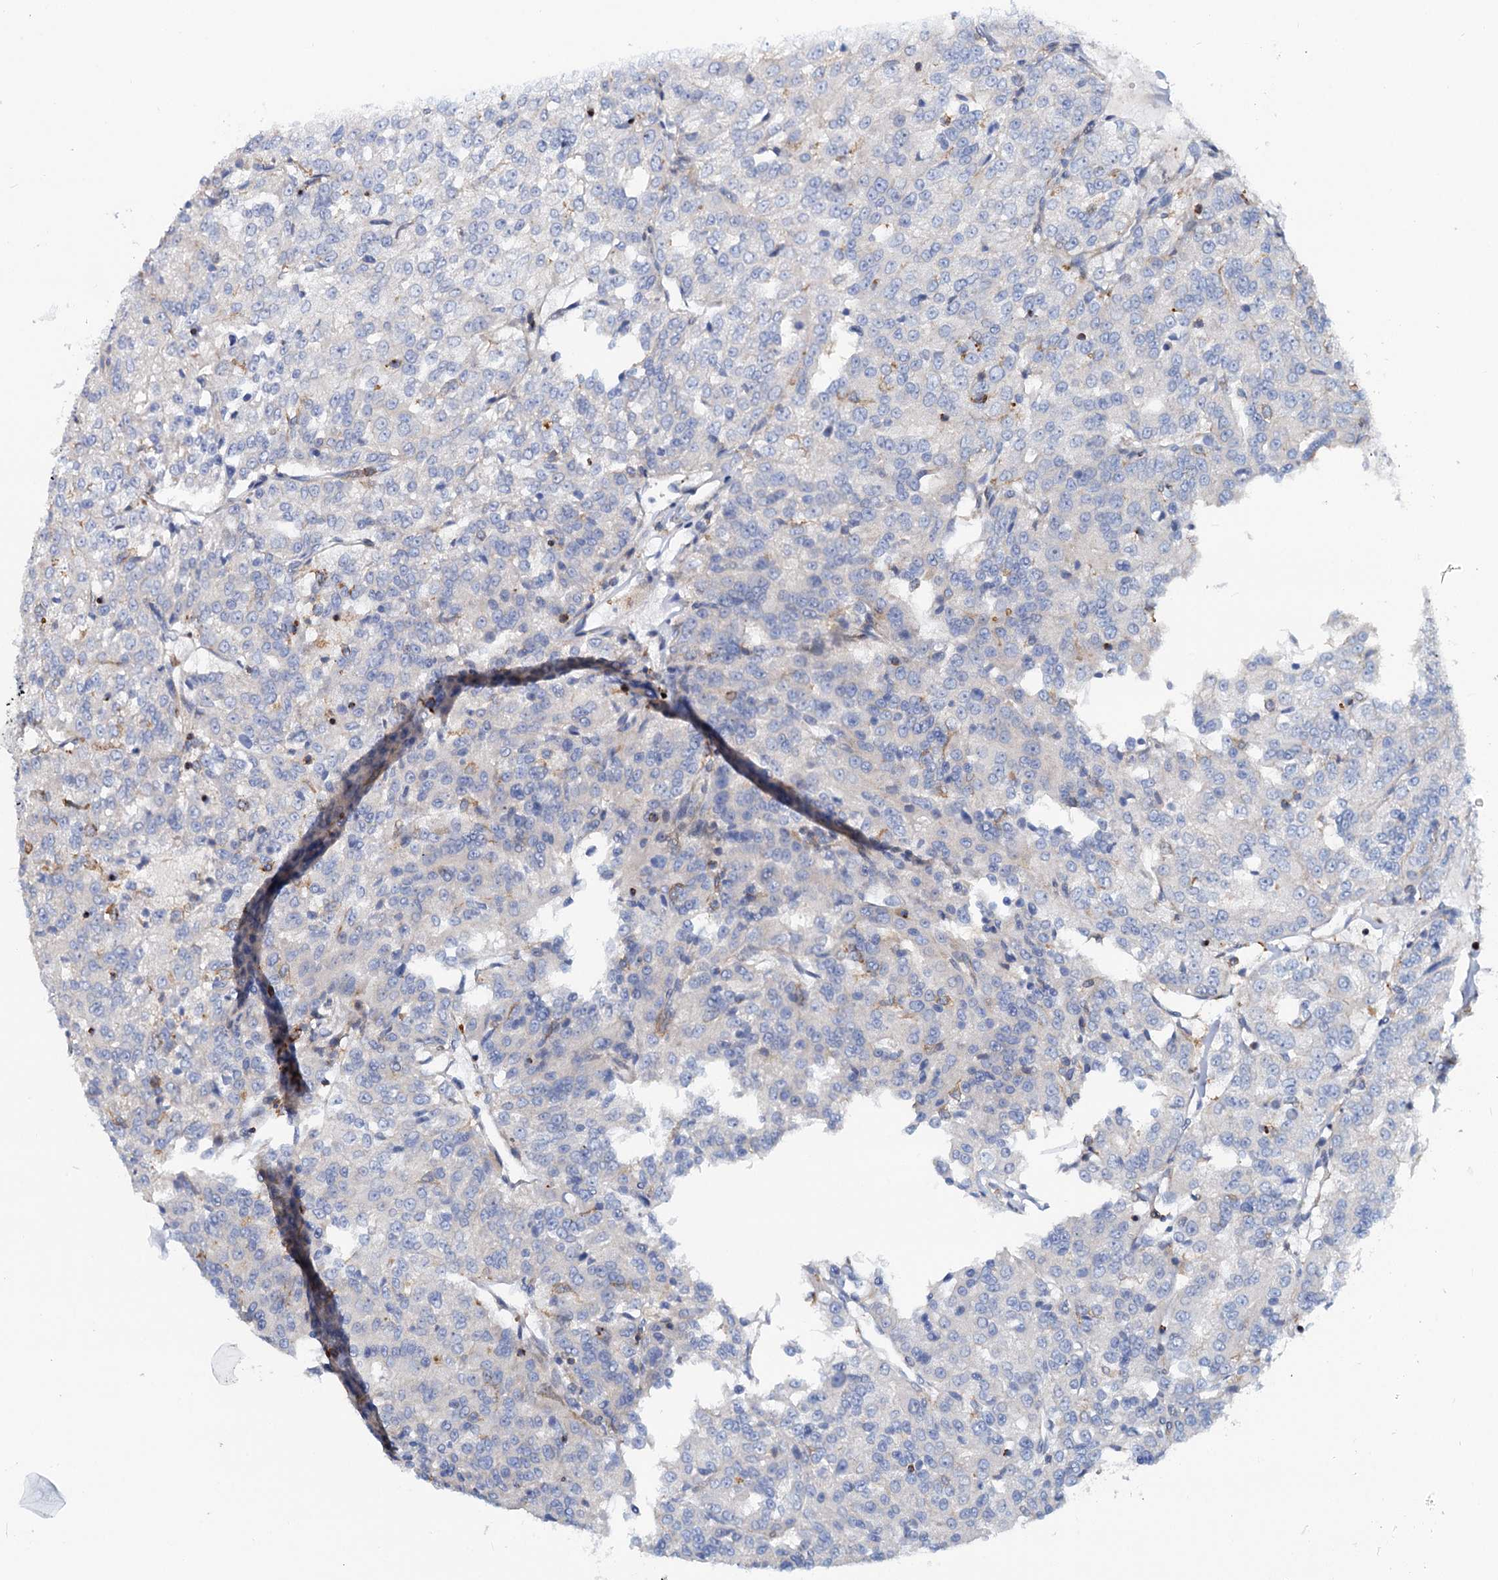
{"staining": {"intensity": "negative", "quantity": "none", "location": "none"}, "tissue": "renal cancer", "cell_type": "Tumor cells", "image_type": "cancer", "snomed": [{"axis": "morphology", "description": "Adenocarcinoma, NOS"}, {"axis": "topography", "description": "Kidney"}], "caption": "Immunohistochemical staining of renal adenocarcinoma shows no significant expression in tumor cells.", "gene": "LRCH4", "patient": {"sex": "female", "age": 63}}